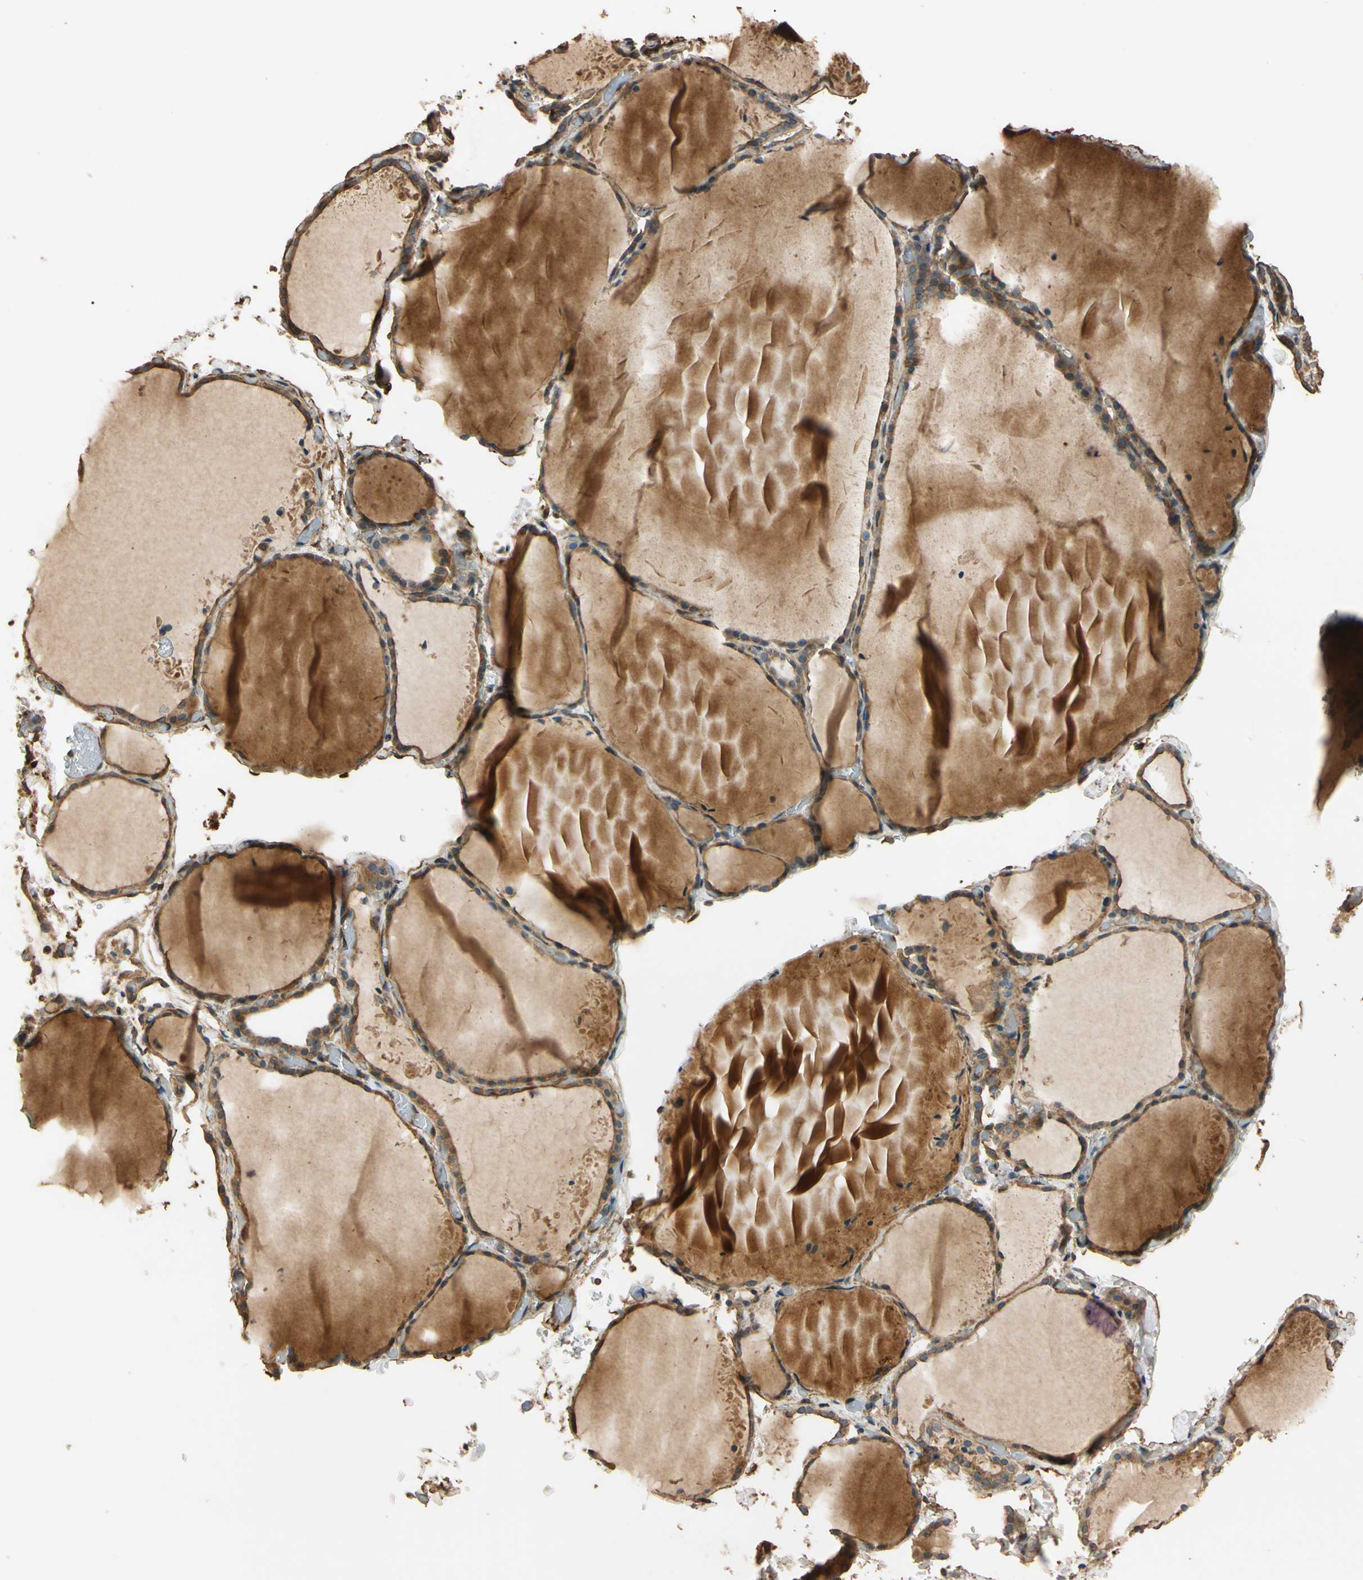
{"staining": {"intensity": "moderate", "quantity": ">75%", "location": "cytoplasmic/membranous"}, "tissue": "thyroid gland", "cell_type": "Glandular cells", "image_type": "normal", "snomed": [{"axis": "morphology", "description": "Normal tissue, NOS"}, {"axis": "topography", "description": "Thyroid gland"}], "caption": "Unremarkable thyroid gland was stained to show a protein in brown. There is medium levels of moderate cytoplasmic/membranous expression in about >75% of glandular cells. (Brightfield microscopy of DAB IHC at high magnification).", "gene": "MGRN1", "patient": {"sex": "female", "age": 22}}